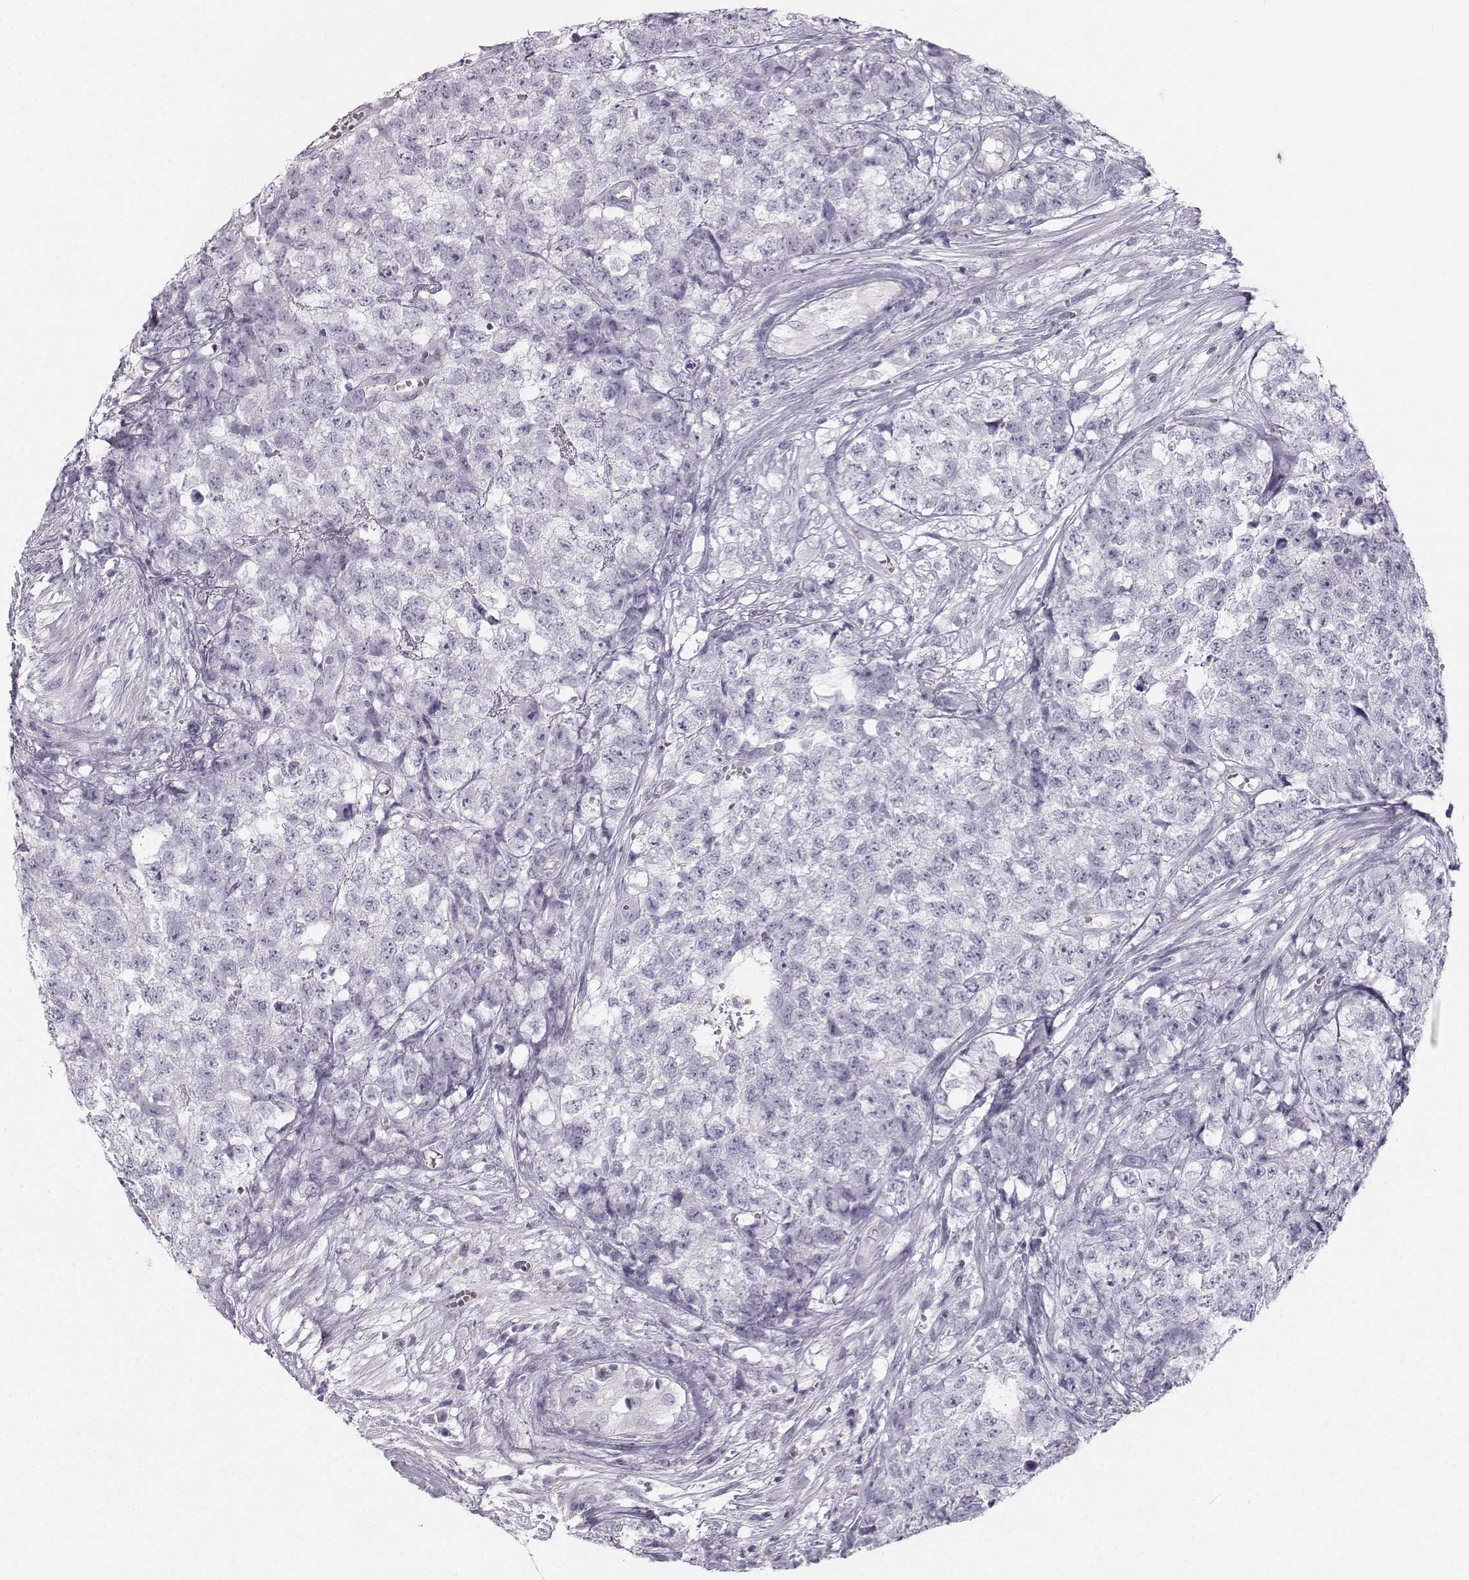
{"staining": {"intensity": "negative", "quantity": "none", "location": "none"}, "tissue": "testis cancer", "cell_type": "Tumor cells", "image_type": "cancer", "snomed": [{"axis": "morphology", "description": "Seminoma, NOS"}, {"axis": "morphology", "description": "Carcinoma, Embryonal, NOS"}, {"axis": "topography", "description": "Testis"}], "caption": "Immunohistochemistry micrograph of neoplastic tissue: seminoma (testis) stained with DAB (3,3'-diaminobenzidine) exhibits no significant protein staining in tumor cells. (Stains: DAB immunohistochemistry (IHC) with hematoxylin counter stain, Microscopy: brightfield microscopy at high magnification).", "gene": "CASR", "patient": {"sex": "male", "age": 22}}